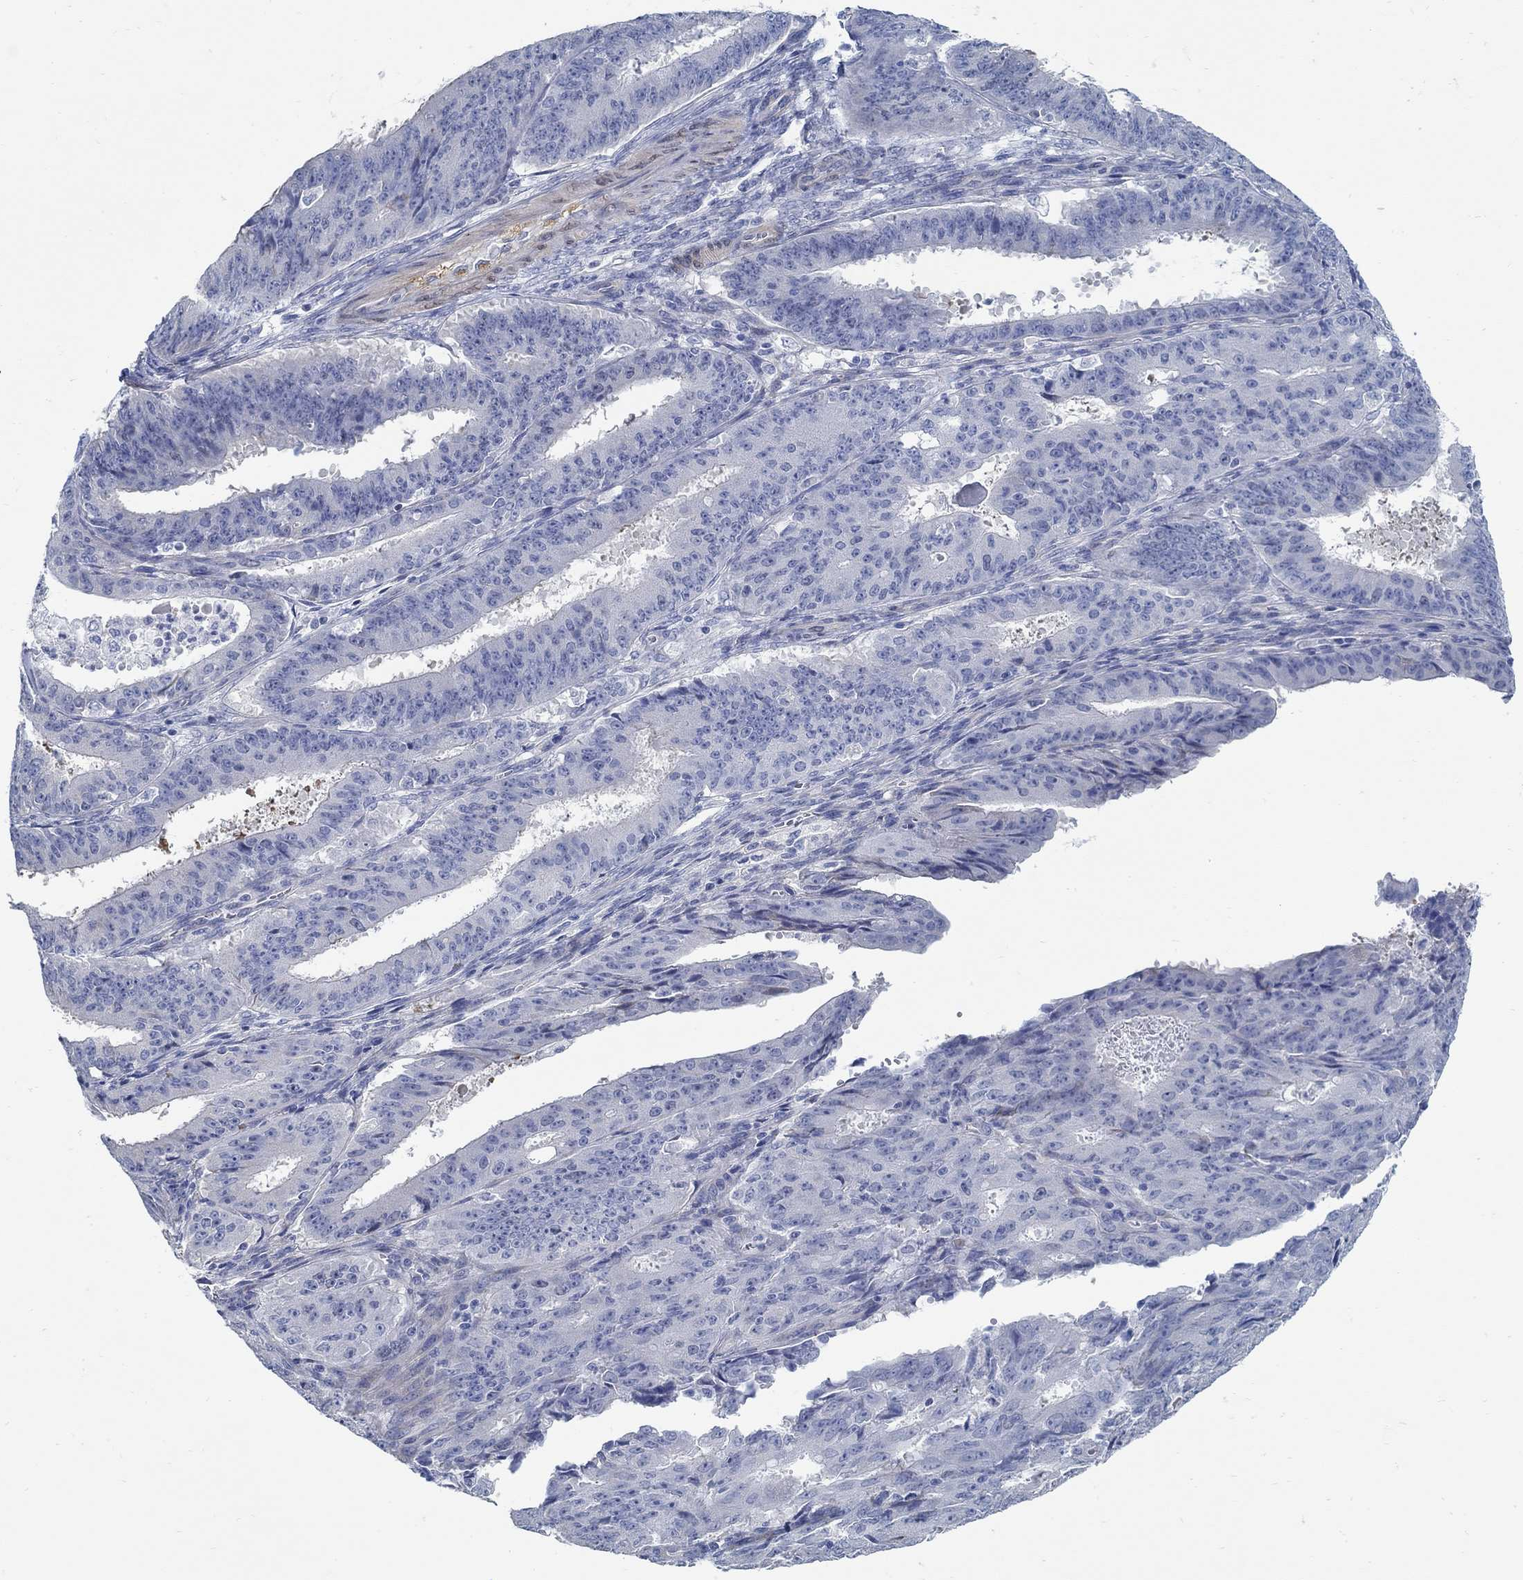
{"staining": {"intensity": "negative", "quantity": "none", "location": "none"}, "tissue": "ovarian cancer", "cell_type": "Tumor cells", "image_type": "cancer", "snomed": [{"axis": "morphology", "description": "Carcinoma, endometroid"}, {"axis": "topography", "description": "Ovary"}], "caption": "The image shows no staining of tumor cells in endometroid carcinoma (ovarian). (DAB IHC, high magnification).", "gene": "C15orf39", "patient": {"sex": "female", "age": 42}}